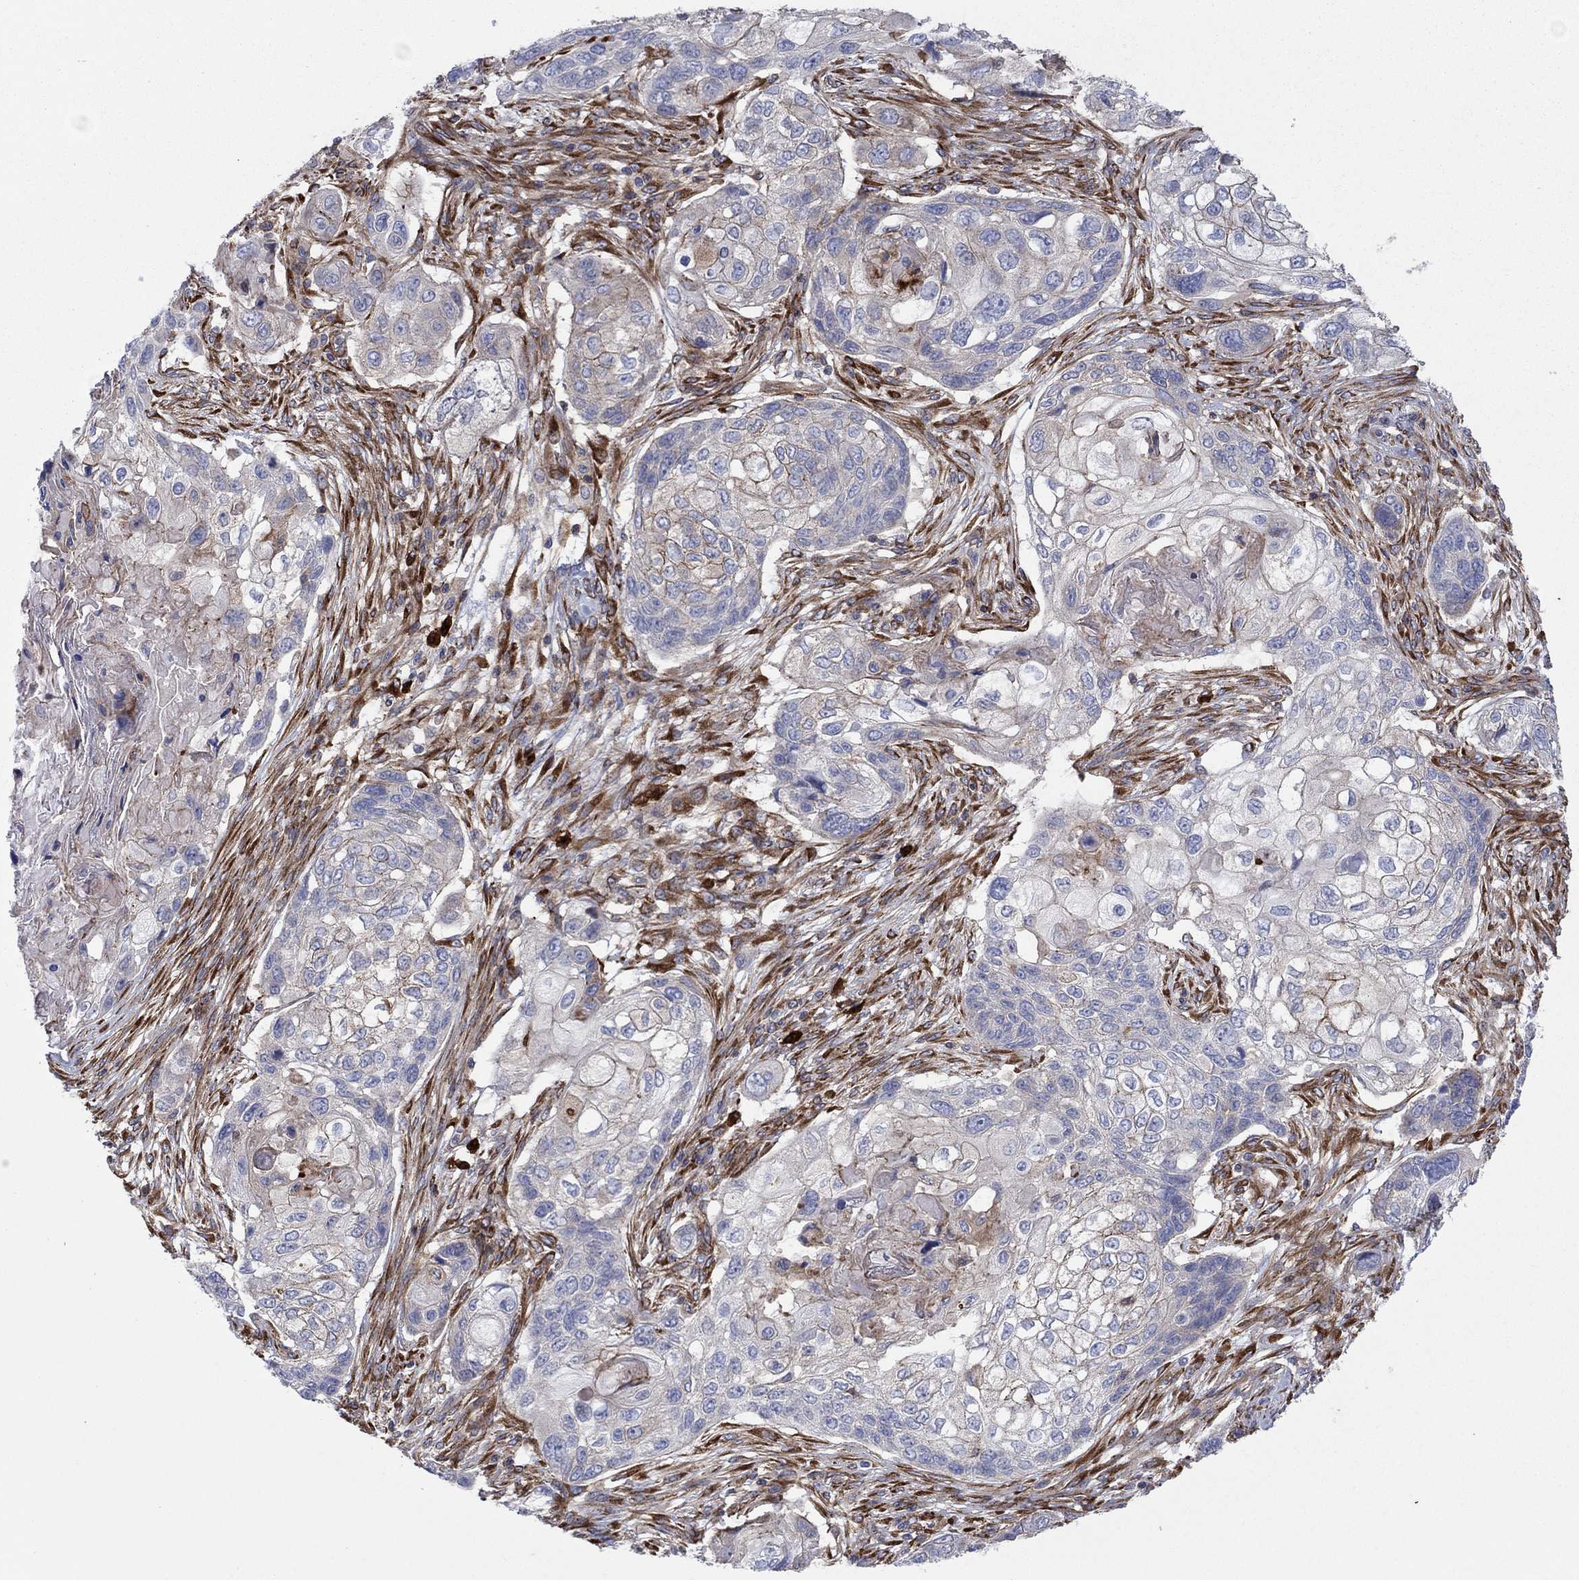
{"staining": {"intensity": "strong", "quantity": "<25%", "location": "cytoplasmic/membranous"}, "tissue": "lung cancer", "cell_type": "Tumor cells", "image_type": "cancer", "snomed": [{"axis": "morphology", "description": "Normal tissue, NOS"}, {"axis": "morphology", "description": "Squamous cell carcinoma, NOS"}, {"axis": "topography", "description": "Bronchus"}, {"axis": "topography", "description": "Lung"}], "caption": "Immunohistochemistry (IHC) image of lung squamous cell carcinoma stained for a protein (brown), which shows medium levels of strong cytoplasmic/membranous expression in about <25% of tumor cells.", "gene": "PAG1", "patient": {"sex": "male", "age": 69}}